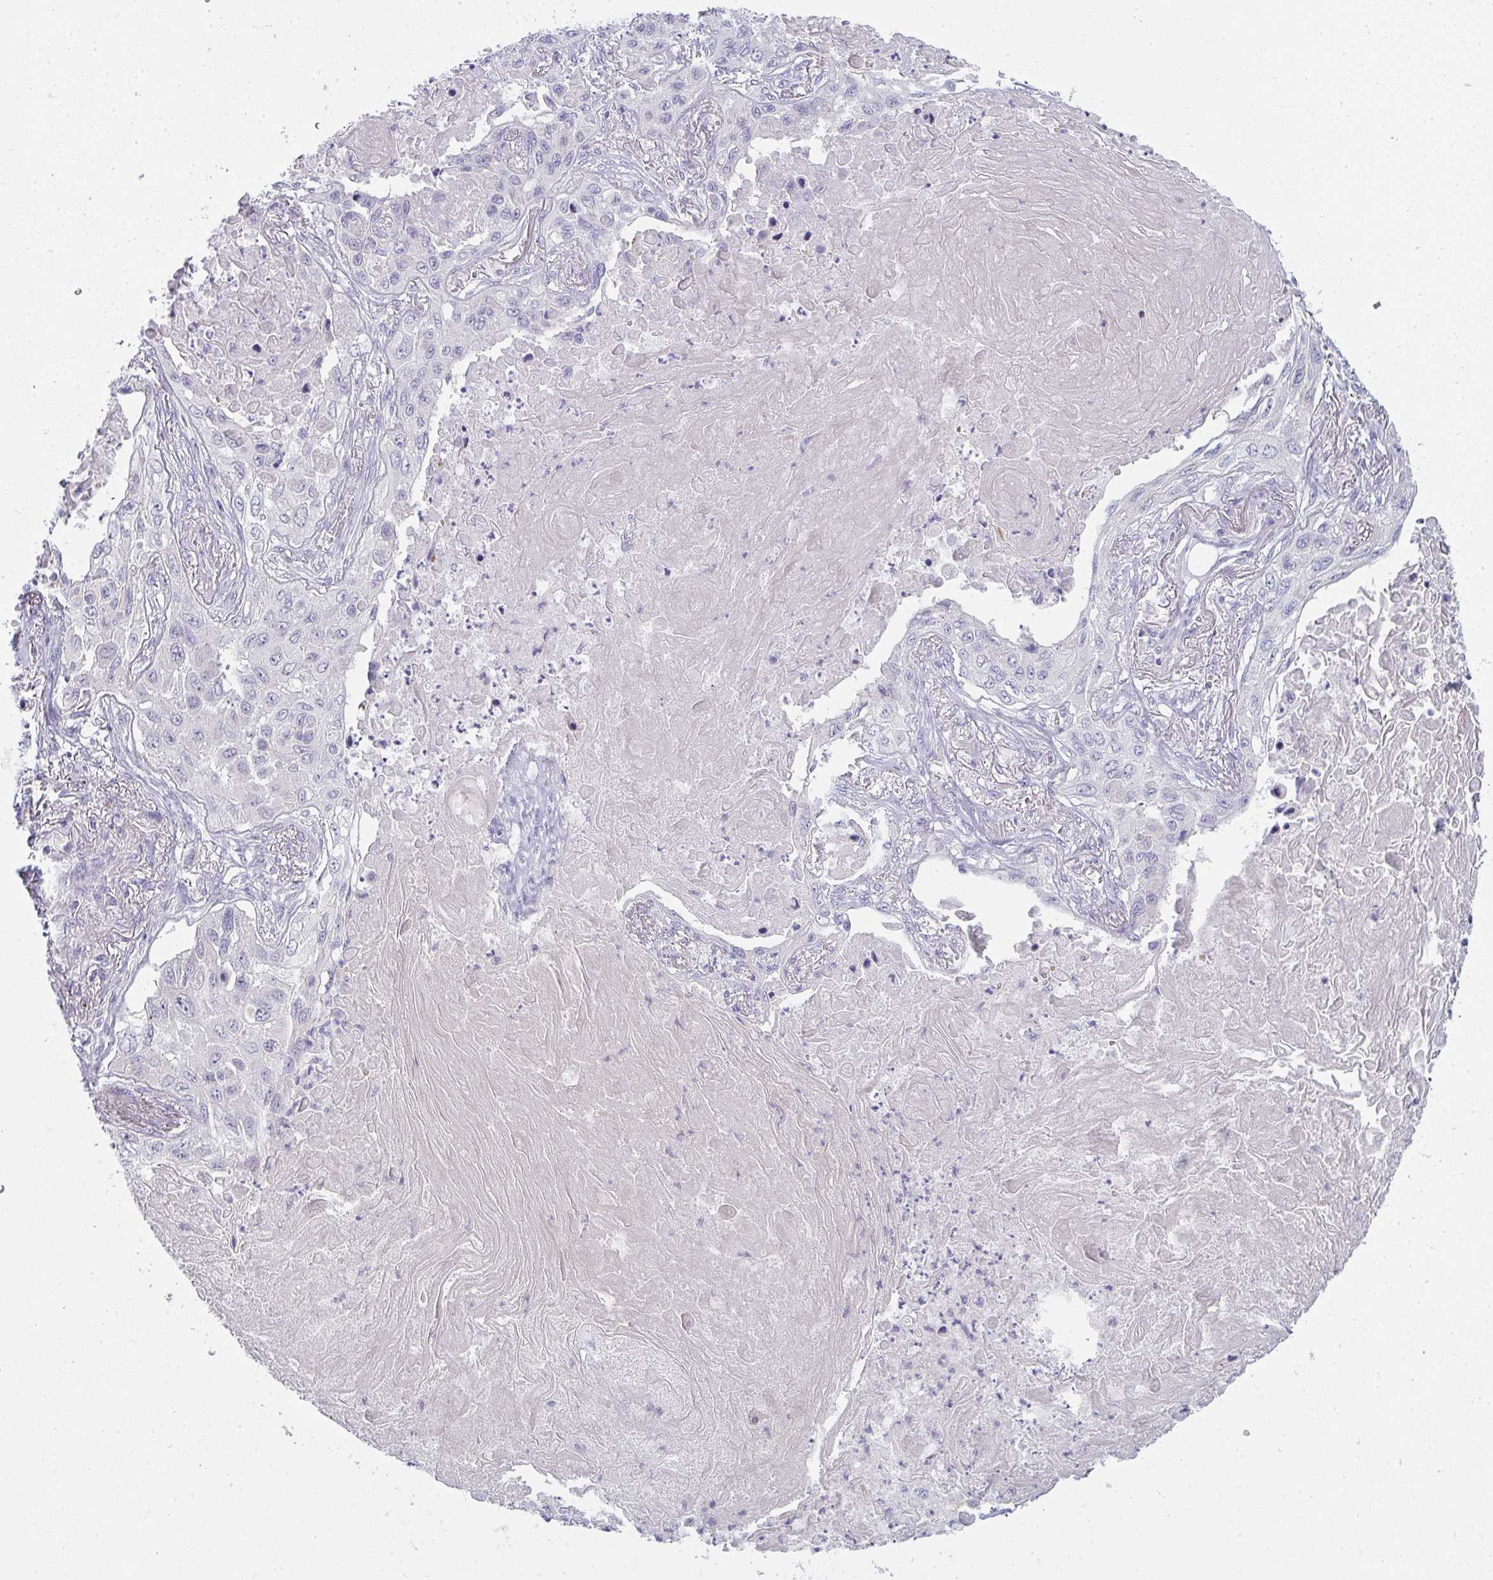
{"staining": {"intensity": "negative", "quantity": "none", "location": "none"}, "tissue": "lung cancer", "cell_type": "Tumor cells", "image_type": "cancer", "snomed": [{"axis": "morphology", "description": "Squamous cell carcinoma, NOS"}, {"axis": "topography", "description": "Lung"}], "caption": "The histopathology image demonstrates no staining of tumor cells in lung cancer.", "gene": "SHB", "patient": {"sex": "male", "age": 75}}